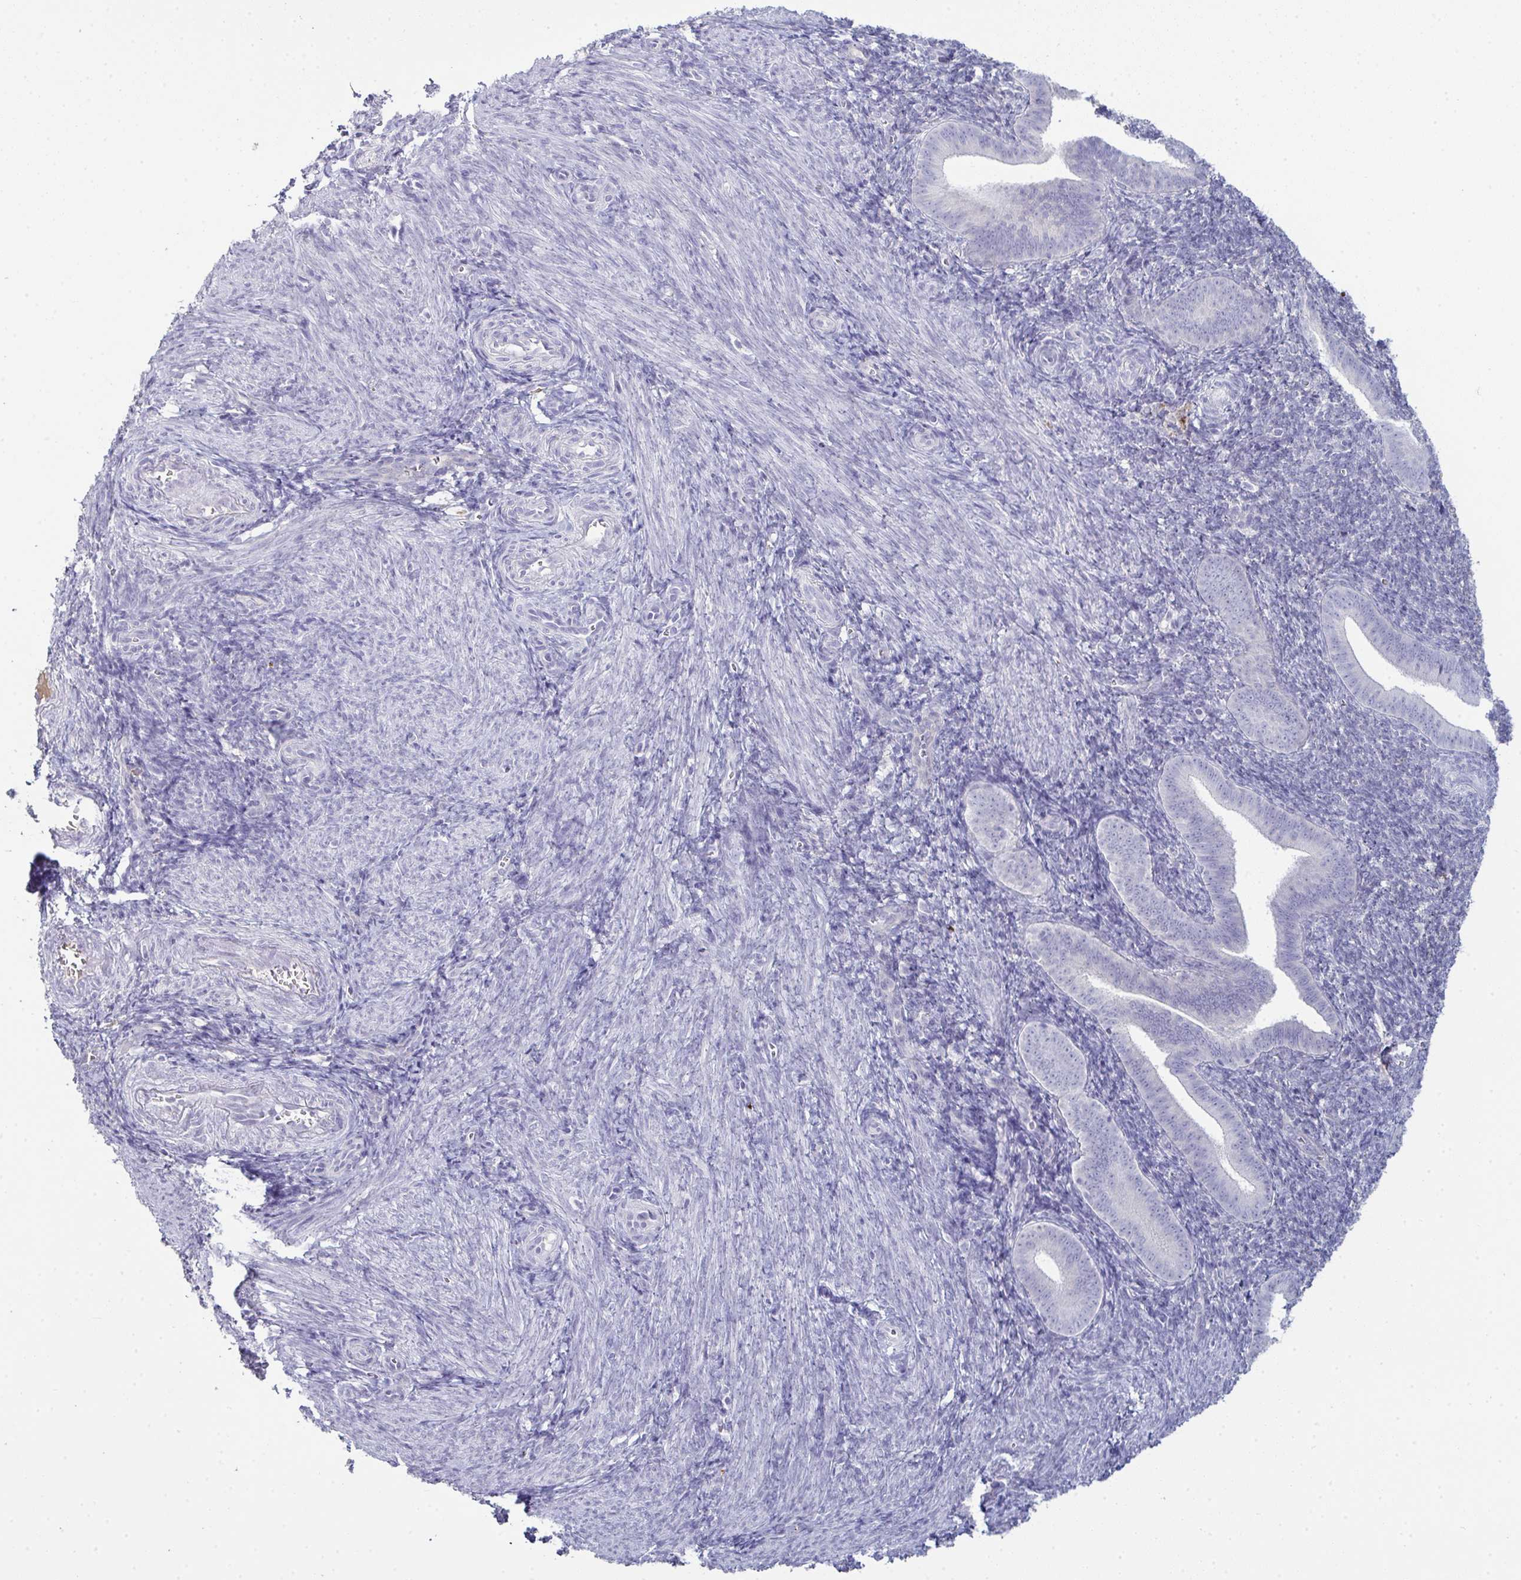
{"staining": {"intensity": "negative", "quantity": "none", "location": "none"}, "tissue": "endometrium", "cell_type": "Cells in endometrial stroma", "image_type": "normal", "snomed": [{"axis": "morphology", "description": "Normal tissue, NOS"}, {"axis": "topography", "description": "Endometrium"}], "caption": "An IHC micrograph of unremarkable endometrium is shown. There is no staining in cells in endometrial stroma of endometrium.", "gene": "ADAM21", "patient": {"sex": "female", "age": 25}}